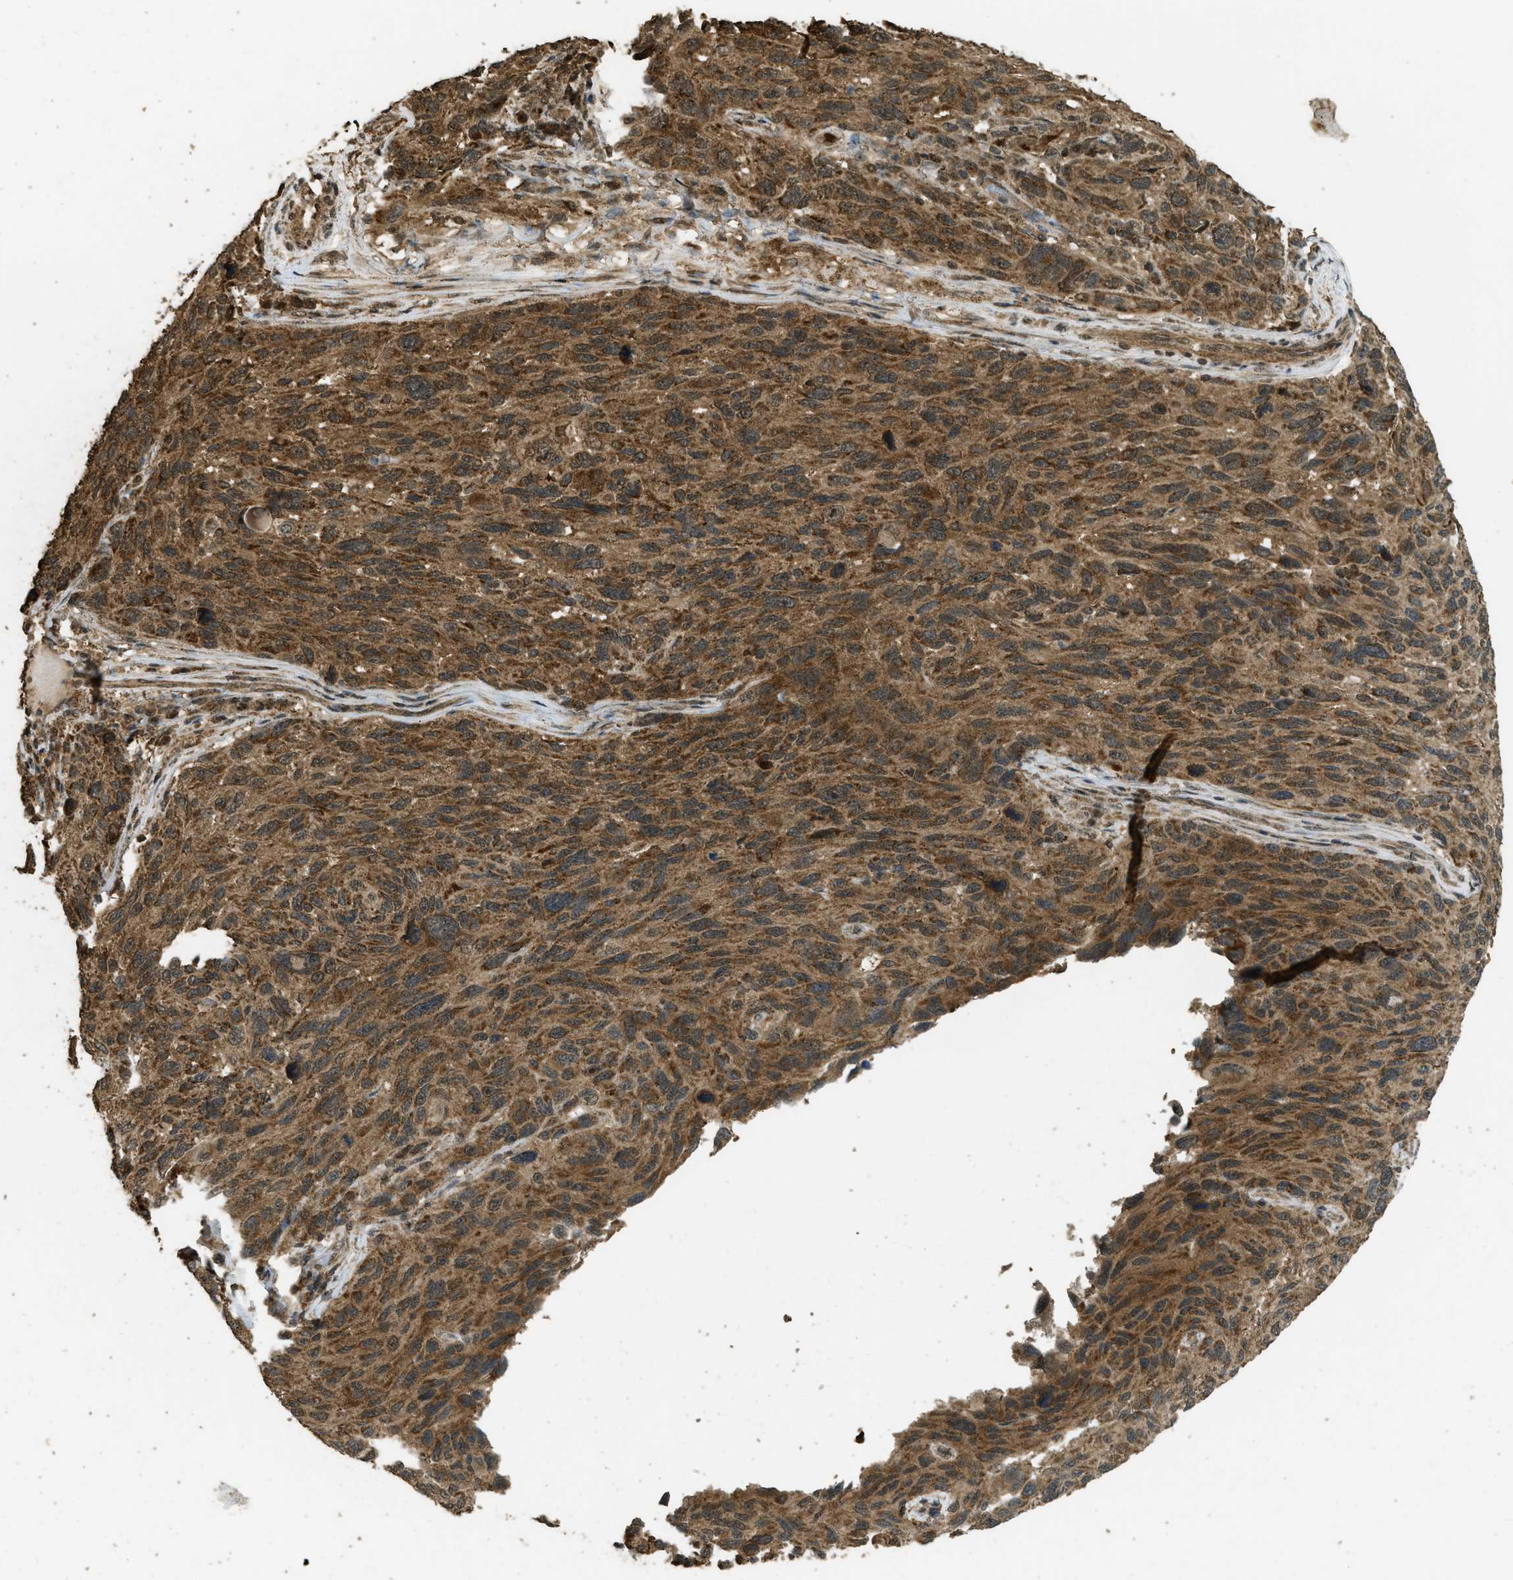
{"staining": {"intensity": "moderate", "quantity": ">75%", "location": "cytoplasmic/membranous"}, "tissue": "melanoma", "cell_type": "Tumor cells", "image_type": "cancer", "snomed": [{"axis": "morphology", "description": "Malignant melanoma, NOS"}, {"axis": "topography", "description": "Skin"}], "caption": "Immunohistochemical staining of malignant melanoma displays medium levels of moderate cytoplasmic/membranous protein staining in about >75% of tumor cells. (DAB = brown stain, brightfield microscopy at high magnification).", "gene": "CTPS1", "patient": {"sex": "male", "age": 53}}